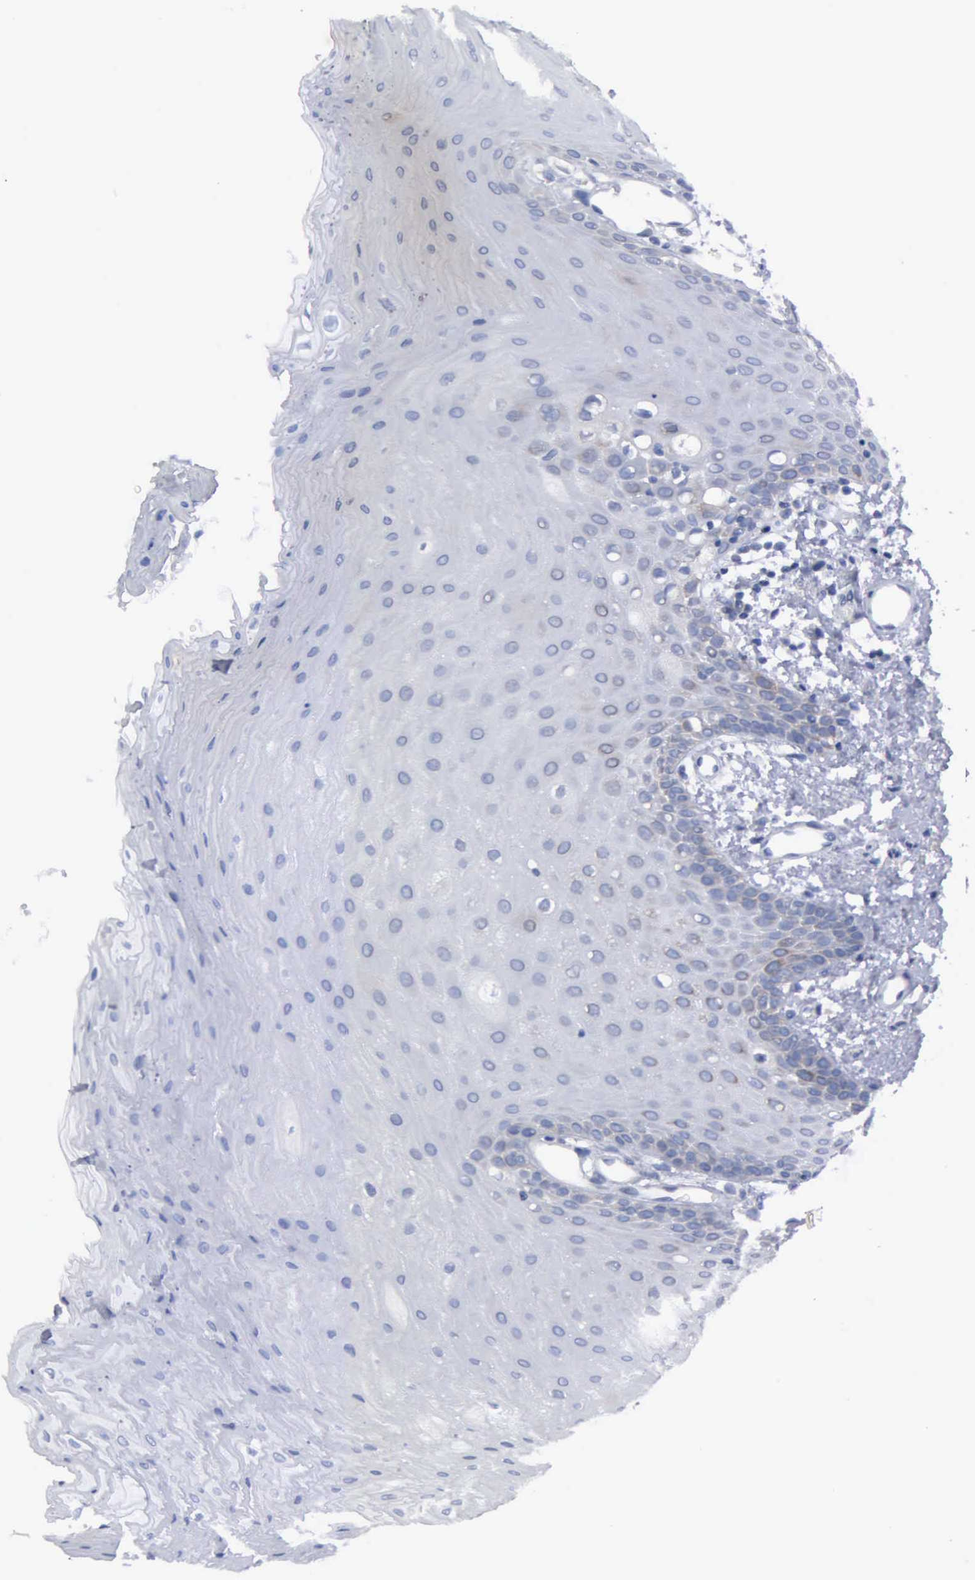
{"staining": {"intensity": "moderate", "quantity": "<25%", "location": "cytoplasmic/membranous"}, "tissue": "oral mucosa", "cell_type": "Squamous epithelial cells", "image_type": "normal", "snomed": [{"axis": "morphology", "description": "Normal tissue, NOS"}, {"axis": "topography", "description": "Oral tissue"}], "caption": "The immunohistochemical stain shows moderate cytoplasmic/membranous expression in squamous epithelial cells of normal oral mucosa.", "gene": "TXLNG", "patient": {"sex": "male", "age": 52}}